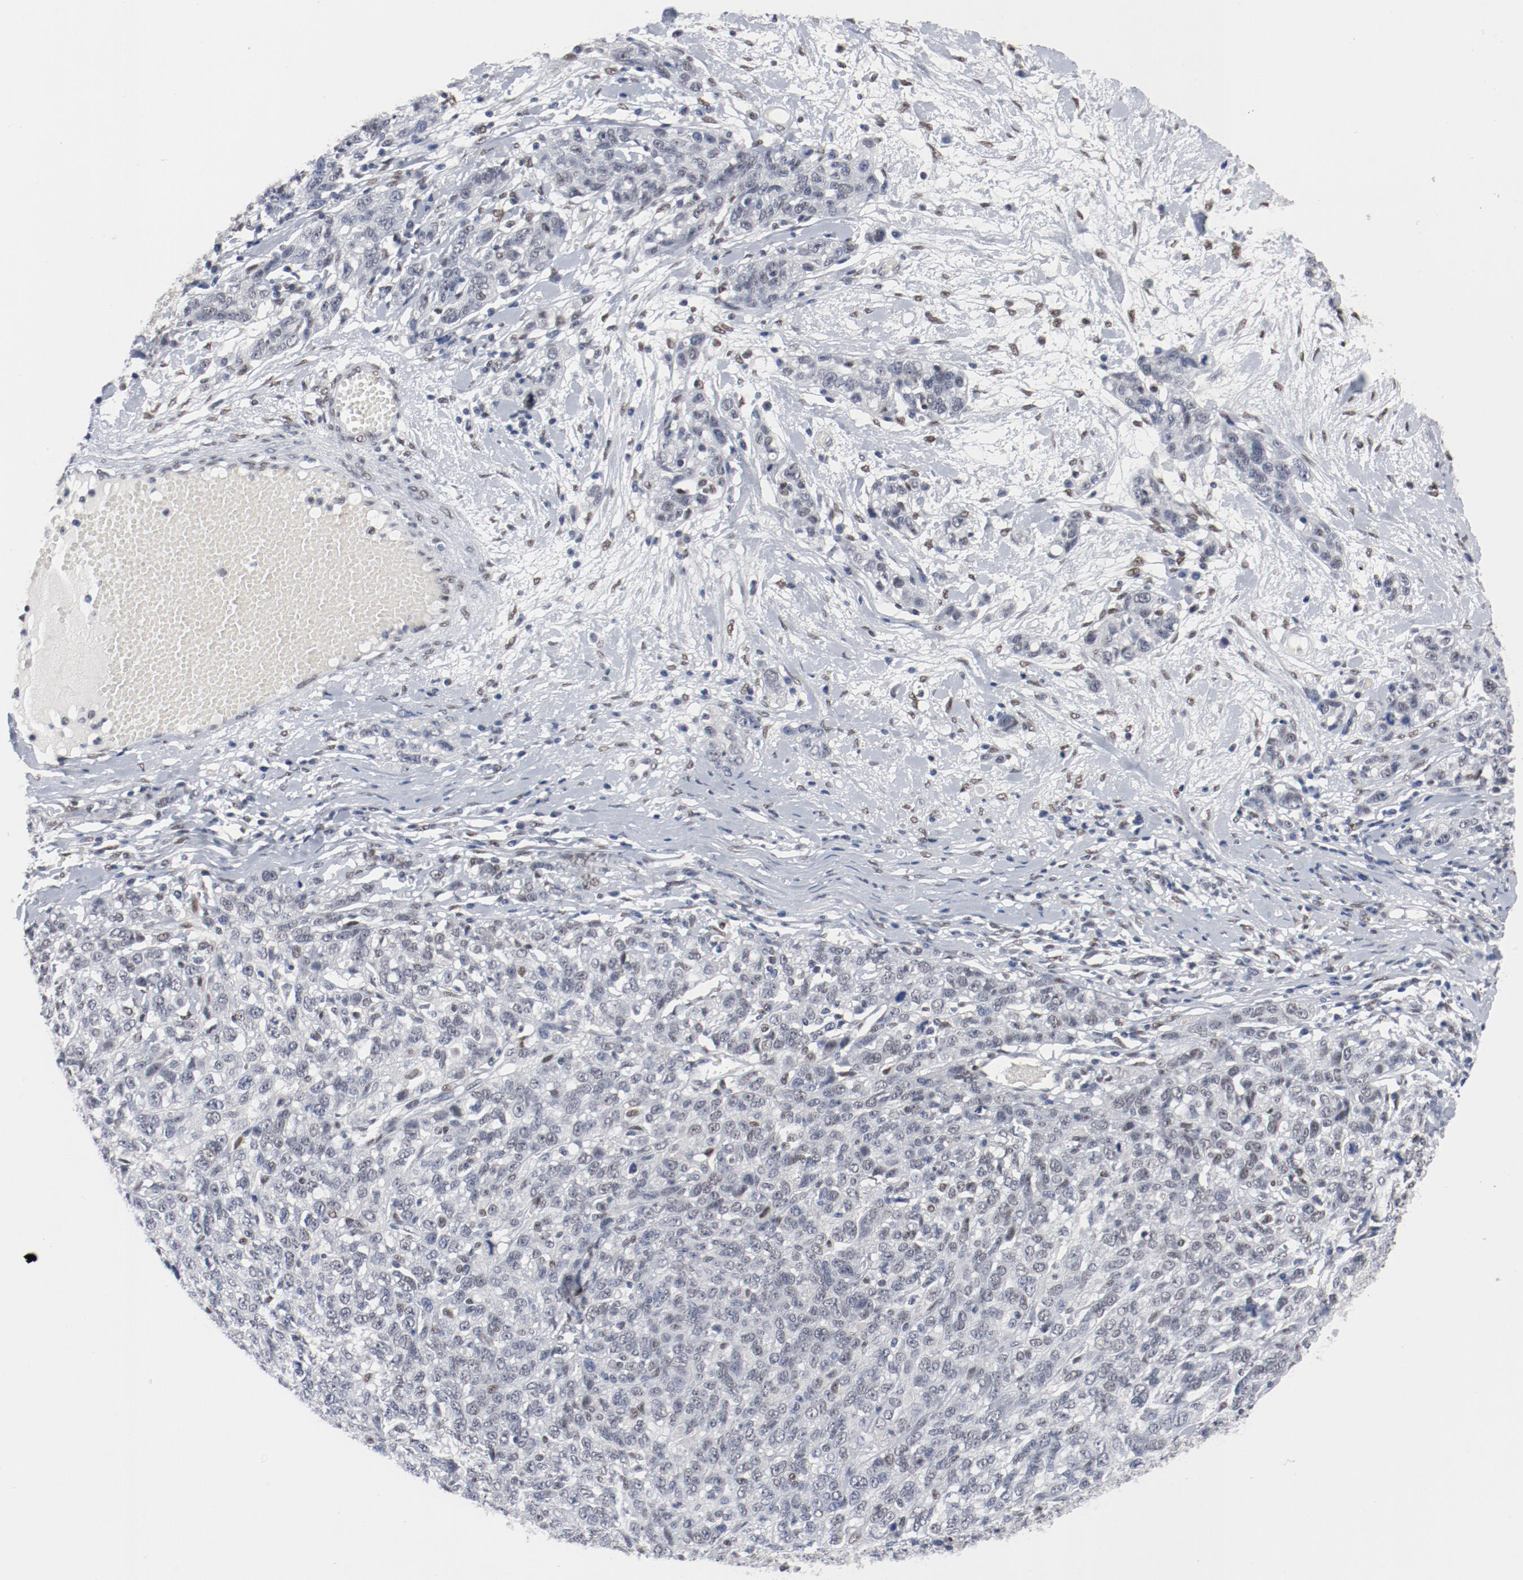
{"staining": {"intensity": "weak", "quantity": "<25%", "location": "nuclear"}, "tissue": "ovarian cancer", "cell_type": "Tumor cells", "image_type": "cancer", "snomed": [{"axis": "morphology", "description": "Cystadenocarcinoma, serous, NOS"}, {"axis": "topography", "description": "Ovary"}], "caption": "A high-resolution micrograph shows immunohistochemistry (IHC) staining of ovarian serous cystadenocarcinoma, which shows no significant expression in tumor cells.", "gene": "ARNT", "patient": {"sex": "female", "age": 71}}